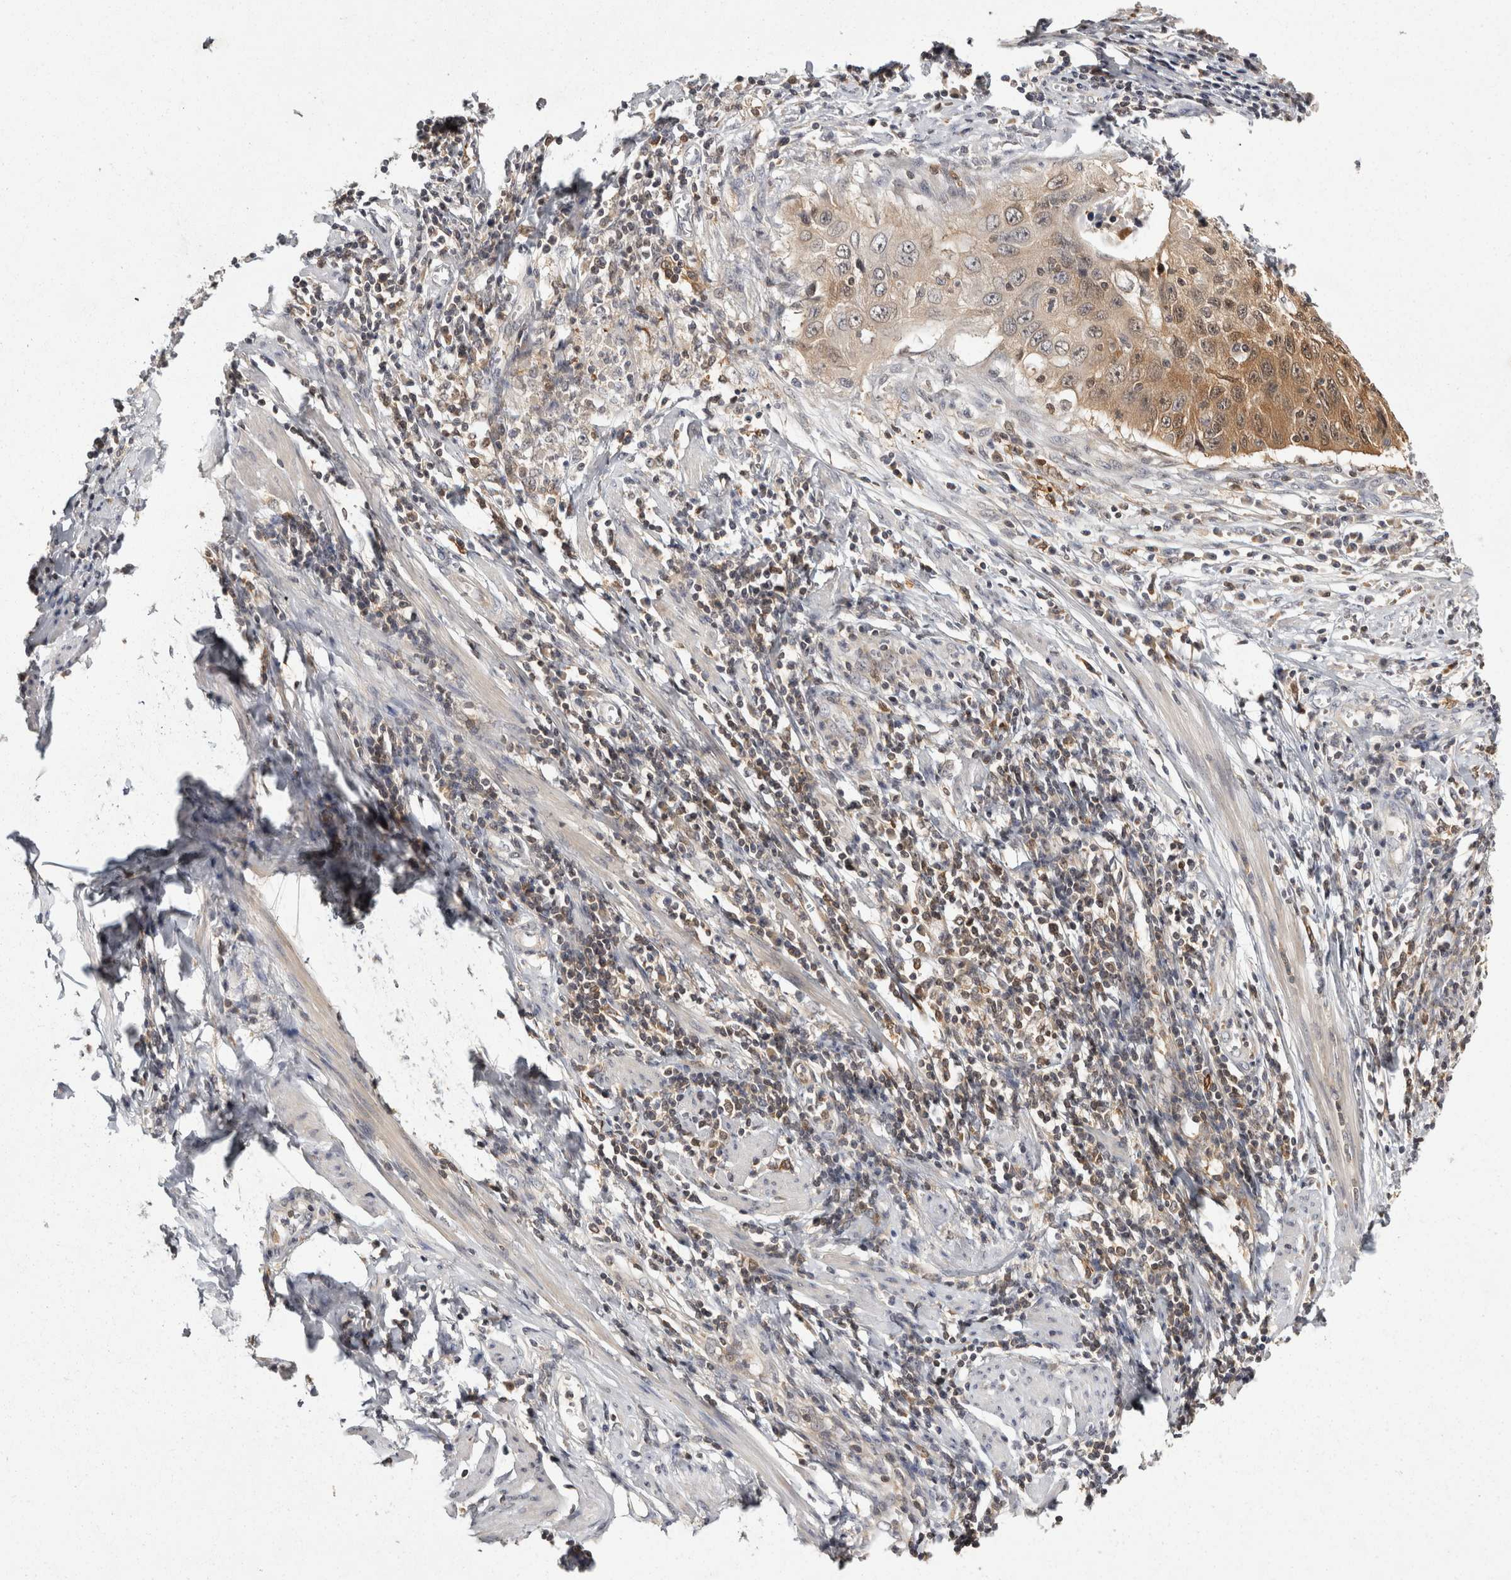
{"staining": {"intensity": "weak", "quantity": ">75%", "location": "cytoplasmic/membranous,nuclear"}, "tissue": "cervical cancer", "cell_type": "Tumor cells", "image_type": "cancer", "snomed": [{"axis": "morphology", "description": "Squamous cell carcinoma, NOS"}, {"axis": "topography", "description": "Cervix"}], "caption": "Immunohistochemistry (IHC) of human cervical cancer exhibits low levels of weak cytoplasmic/membranous and nuclear expression in approximately >75% of tumor cells.", "gene": "ACAT2", "patient": {"sex": "female", "age": 53}}